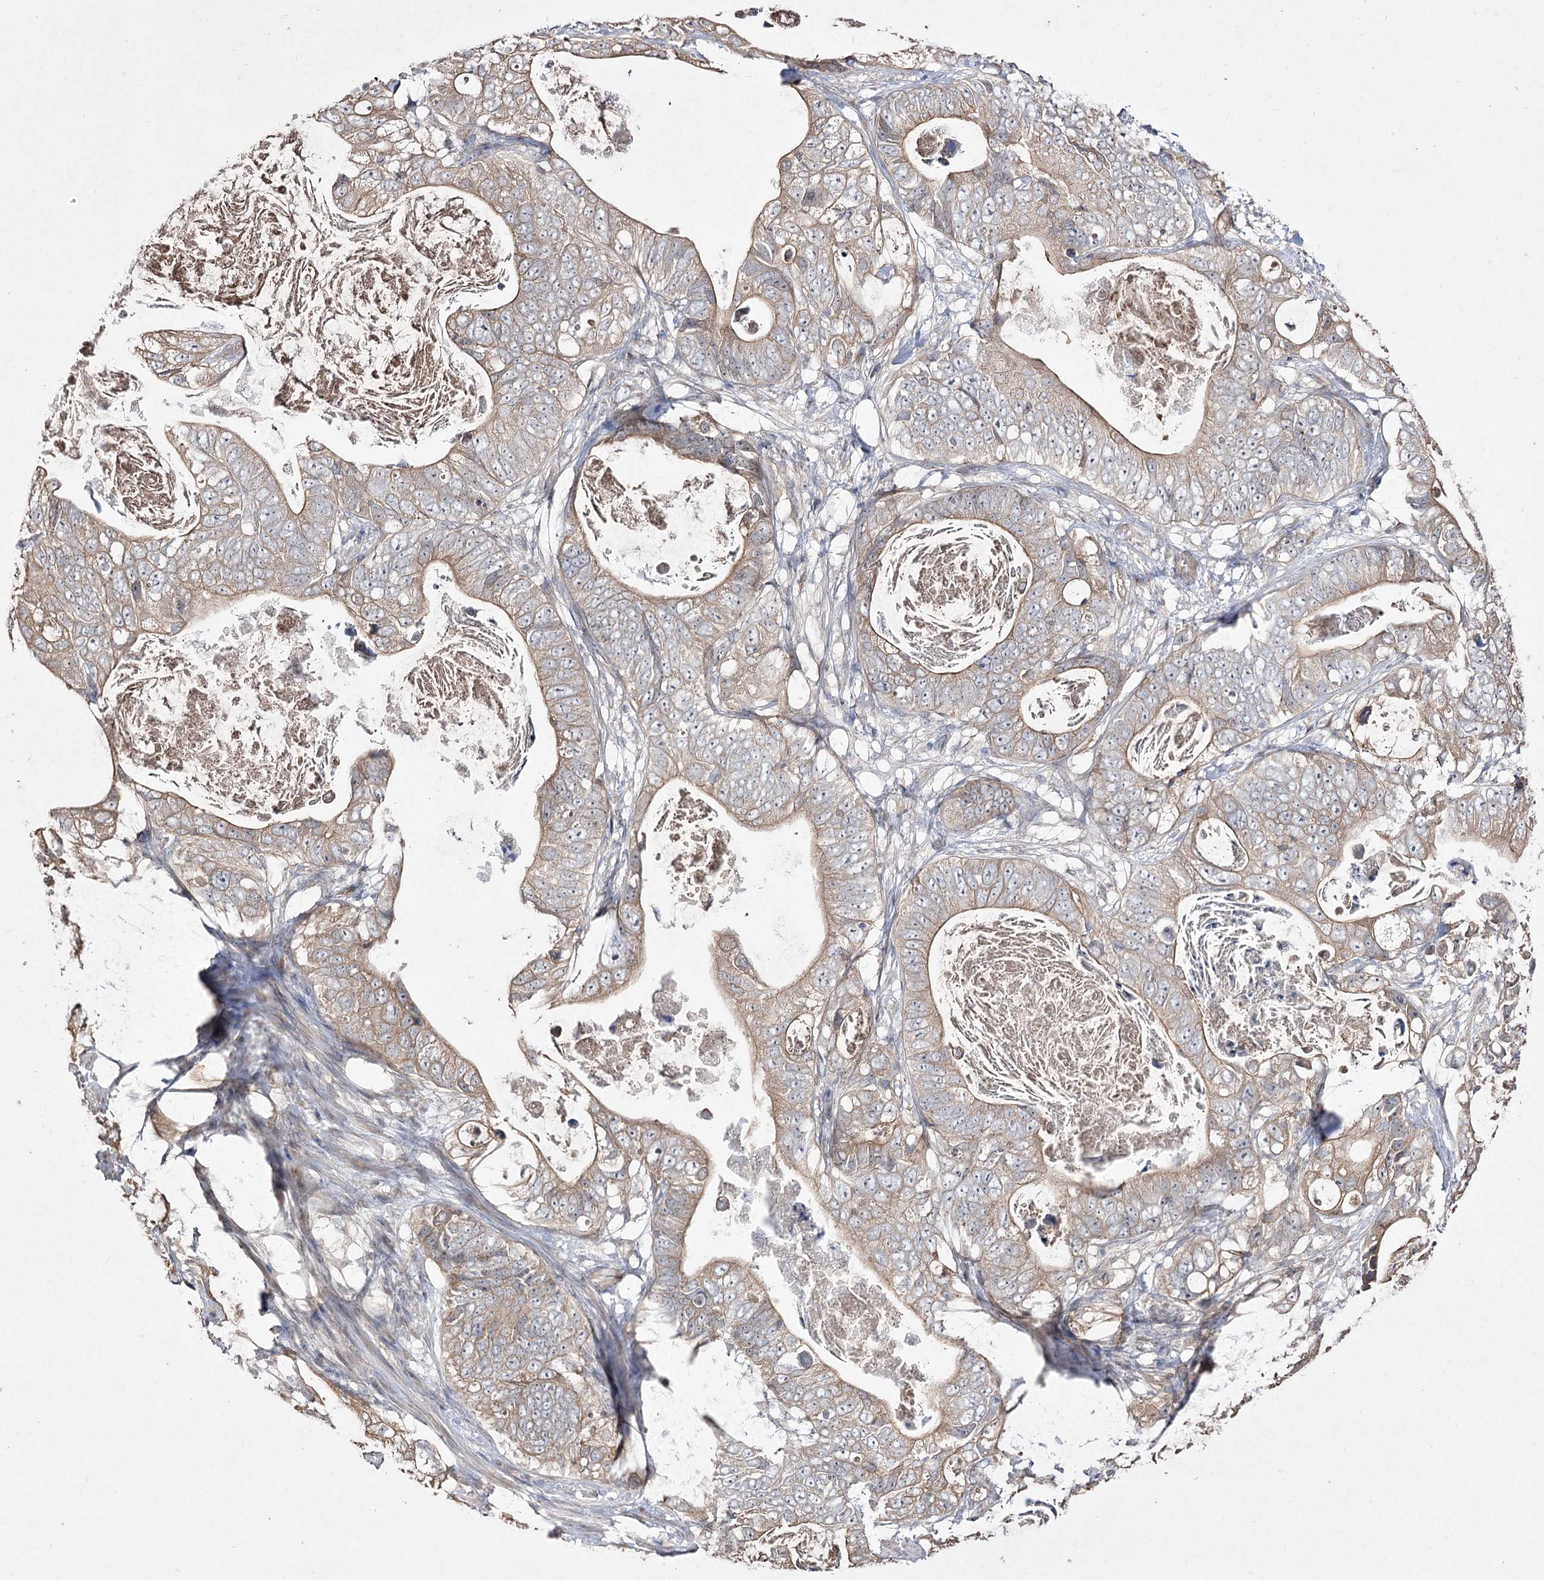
{"staining": {"intensity": "weak", "quantity": ">75%", "location": "cytoplasmic/membranous"}, "tissue": "stomach cancer", "cell_type": "Tumor cells", "image_type": "cancer", "snomed": [{"axis": "morphology", "description": "Normal tissue, NOS"}, {"axis": "morphology", "description": "Adenocarcinoma, NOS"}, {"axis": "topography", "description": "Stomach"}], "caption": "Stomach cancer (adenocarcinoma) was stained to show a protein in brown. There is low levels of weak cytoplasmic/membranous positivity in approximately >75% of tumor cells.", "gene": "FANCL", "patient": {"sex": "female", "age": 89}}